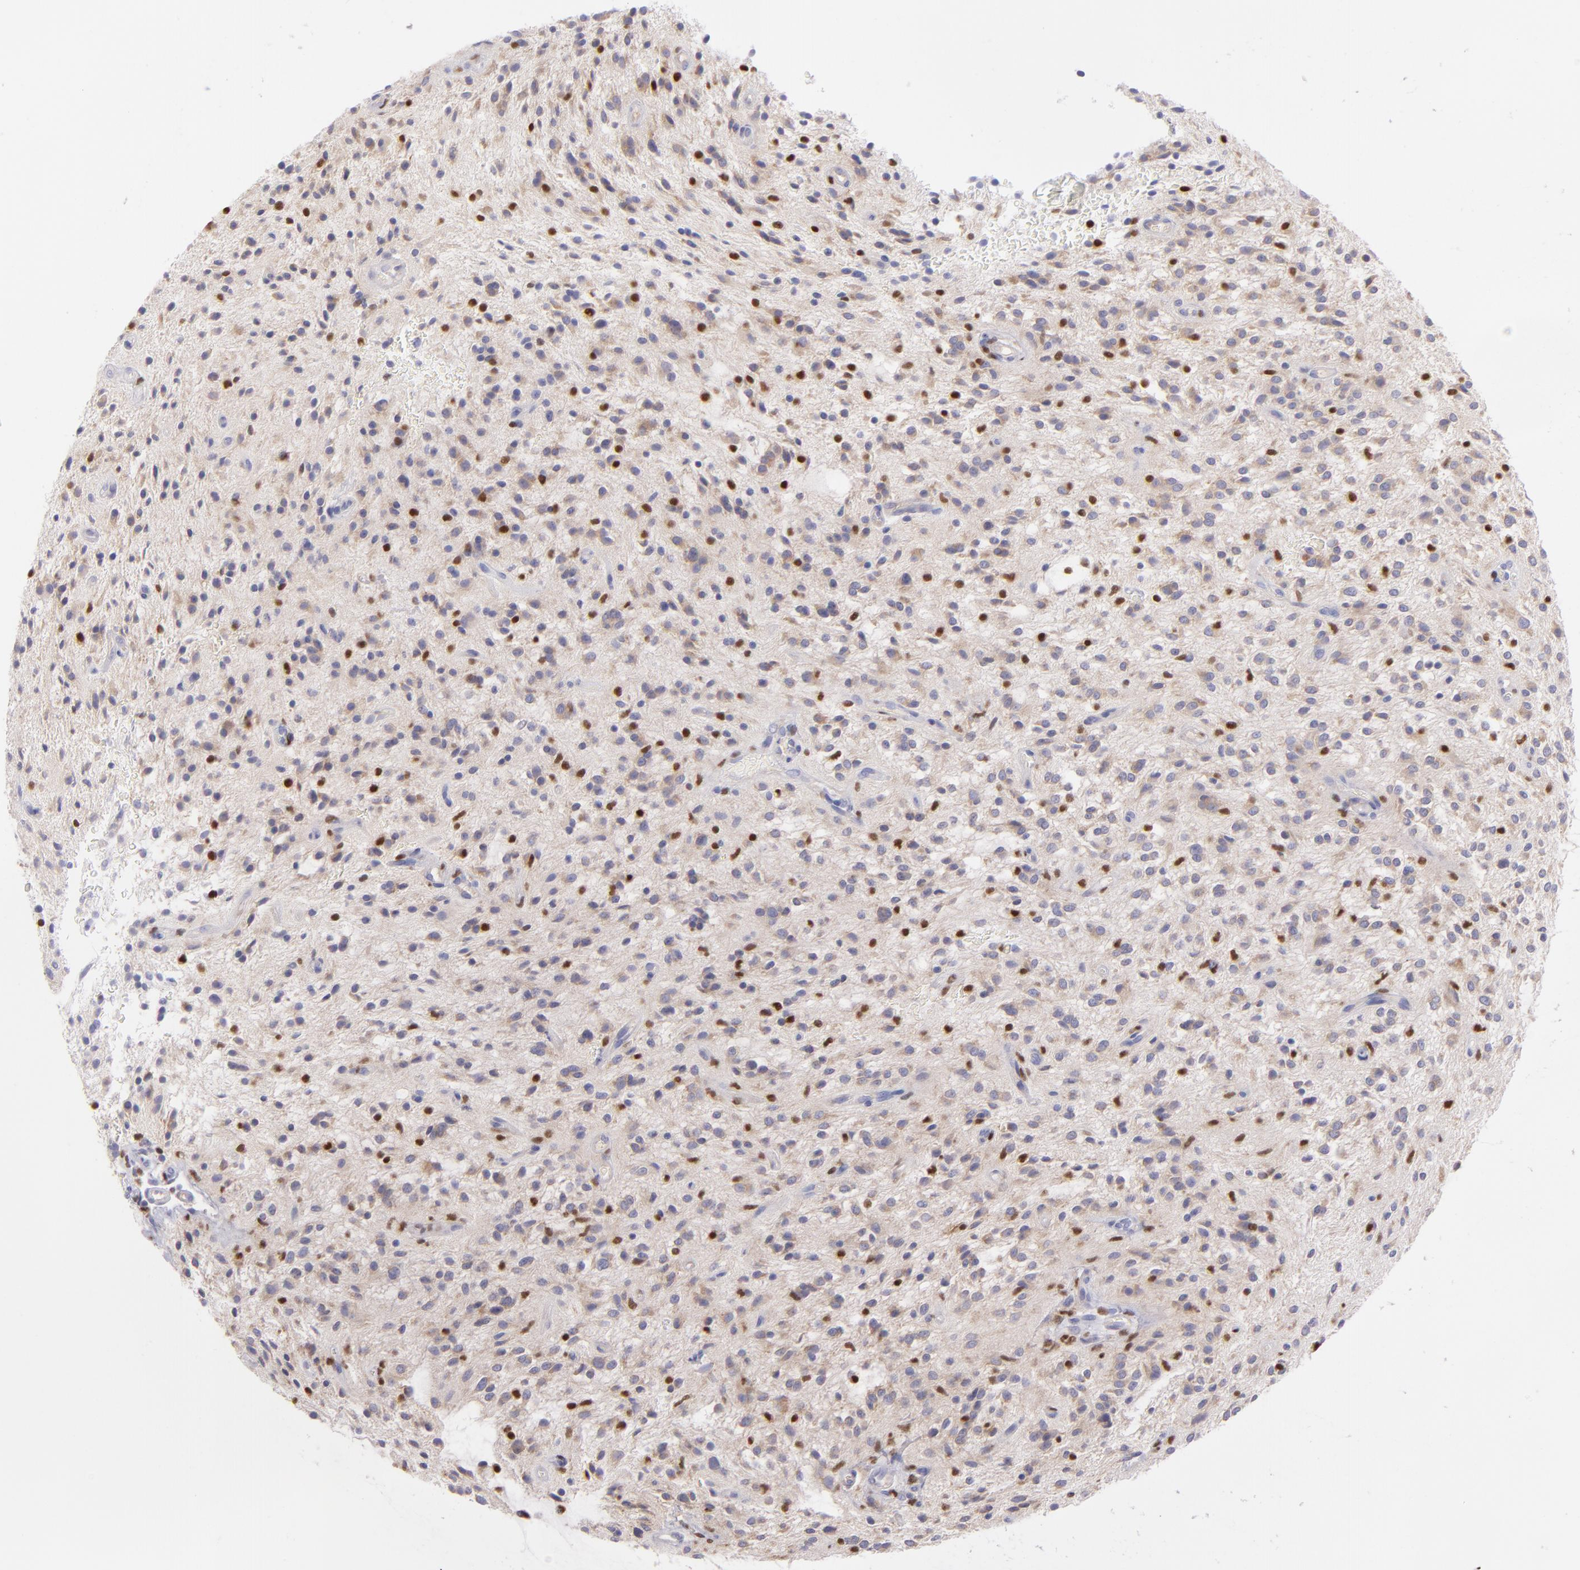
{"staining": {"intensity": "moderate", "quantity": "<25%", "location": "nuclear"}, "tissue": "glioma", "cell_type": "Tumor cells", "image_type": "cancer", "snomed": [{"axis": "morphology", "description": "Glioma, malignant, NOS"}, {"axis": "topography", "description": "Cerebellum"}], "caption": "A brown stain highlights moderate nuclear expression of a protein in human malignant glioma tumor cells. (DAB (3,3'-diaminobenzidine) IHC, brown staining for protein, blue staining for nuclei).", "gene": "IRF8", "patient": {"sex": "female", "age": 10}}